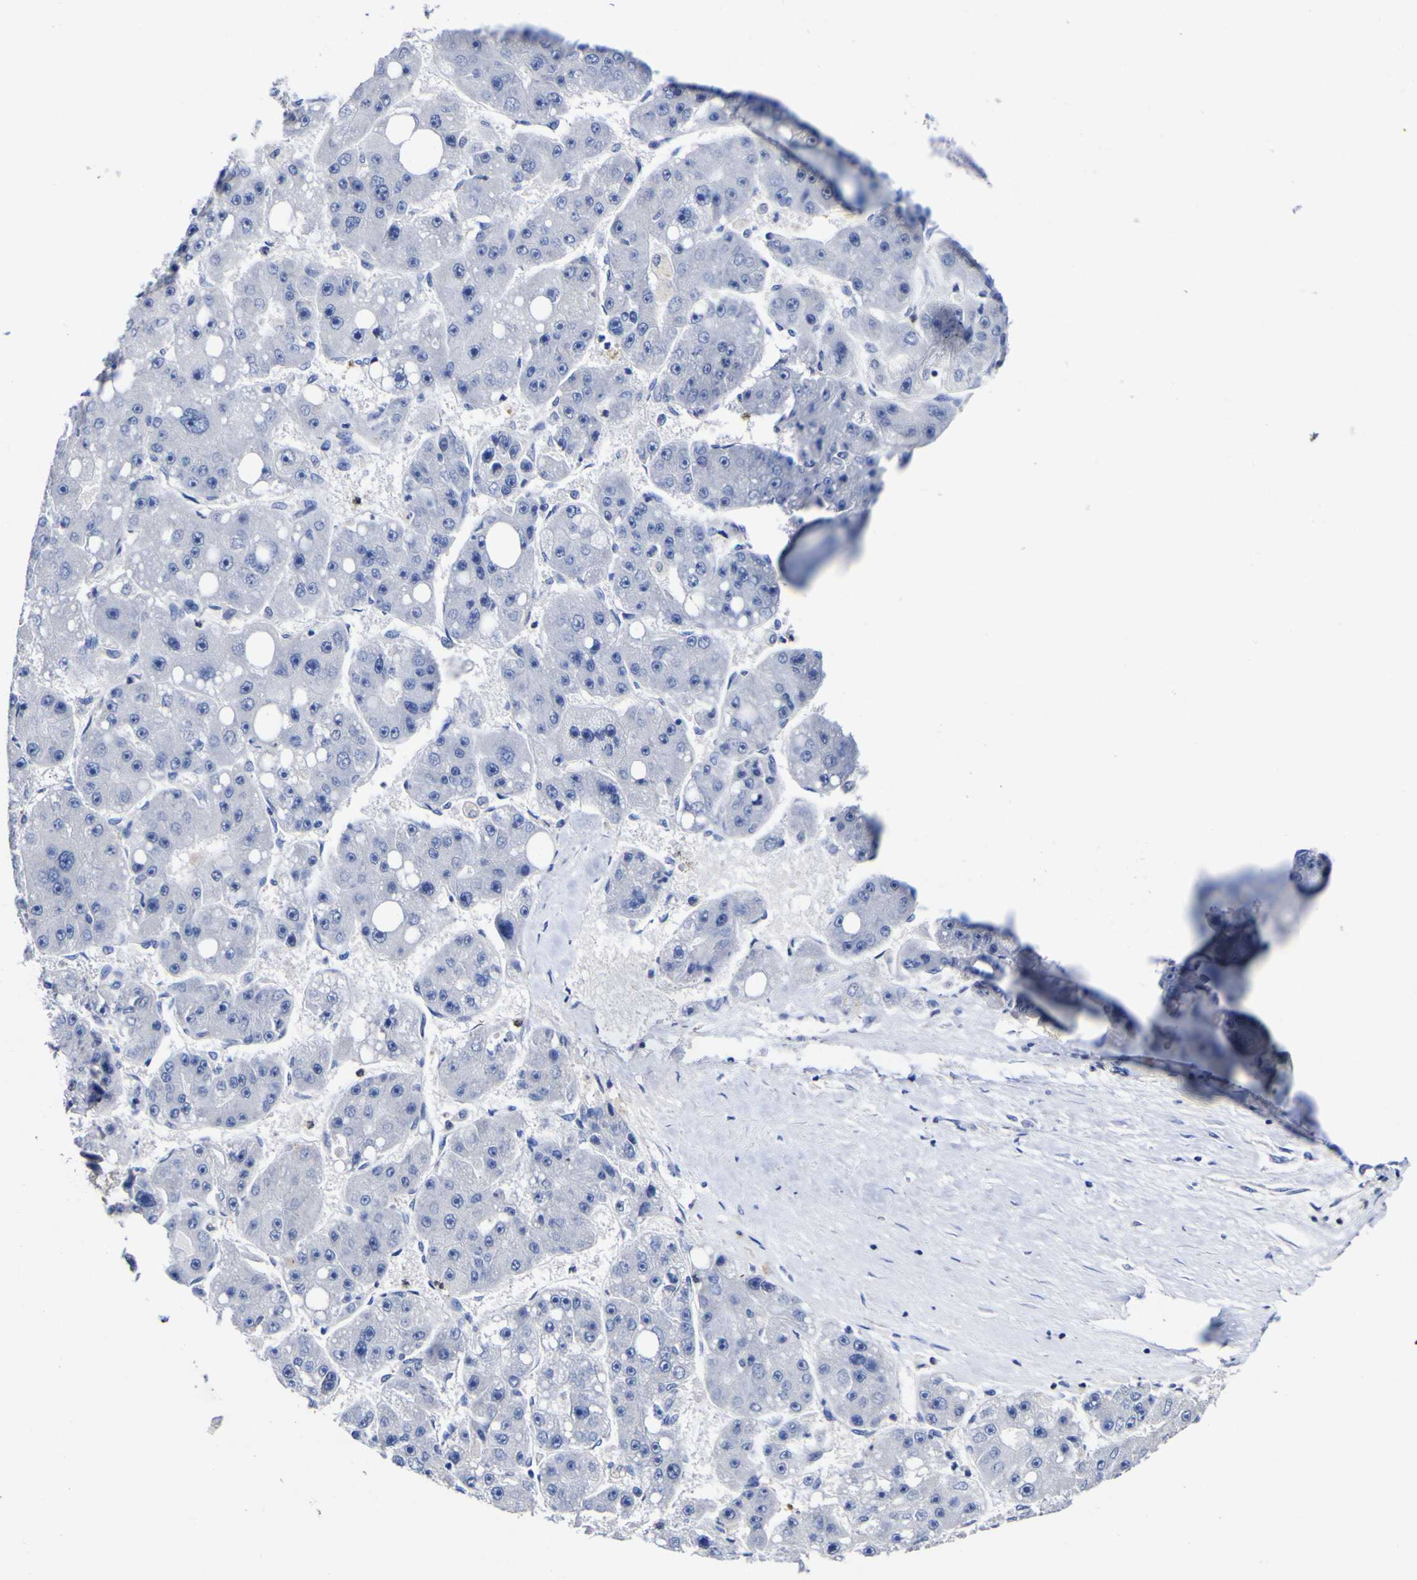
{"staining": {"intensity": "negative", "quantity": "none", "location": "none"}, "tissue": "liver cancer", "cell_type": "Tumor cells", "image_type": "cancer", "snomed": [{"axis": "morphology", "description": "Carcinoma, Hepatocellular, NOS"}, {"axis": "topography", "description": "Liver"}], "caption": "Immunohistochemistry (IHC) of human liver hepatocellular carcinoma shows no staining in tumor cells.", "gene": "CASP6", "patient": {"sex": "female", "age": 61}}